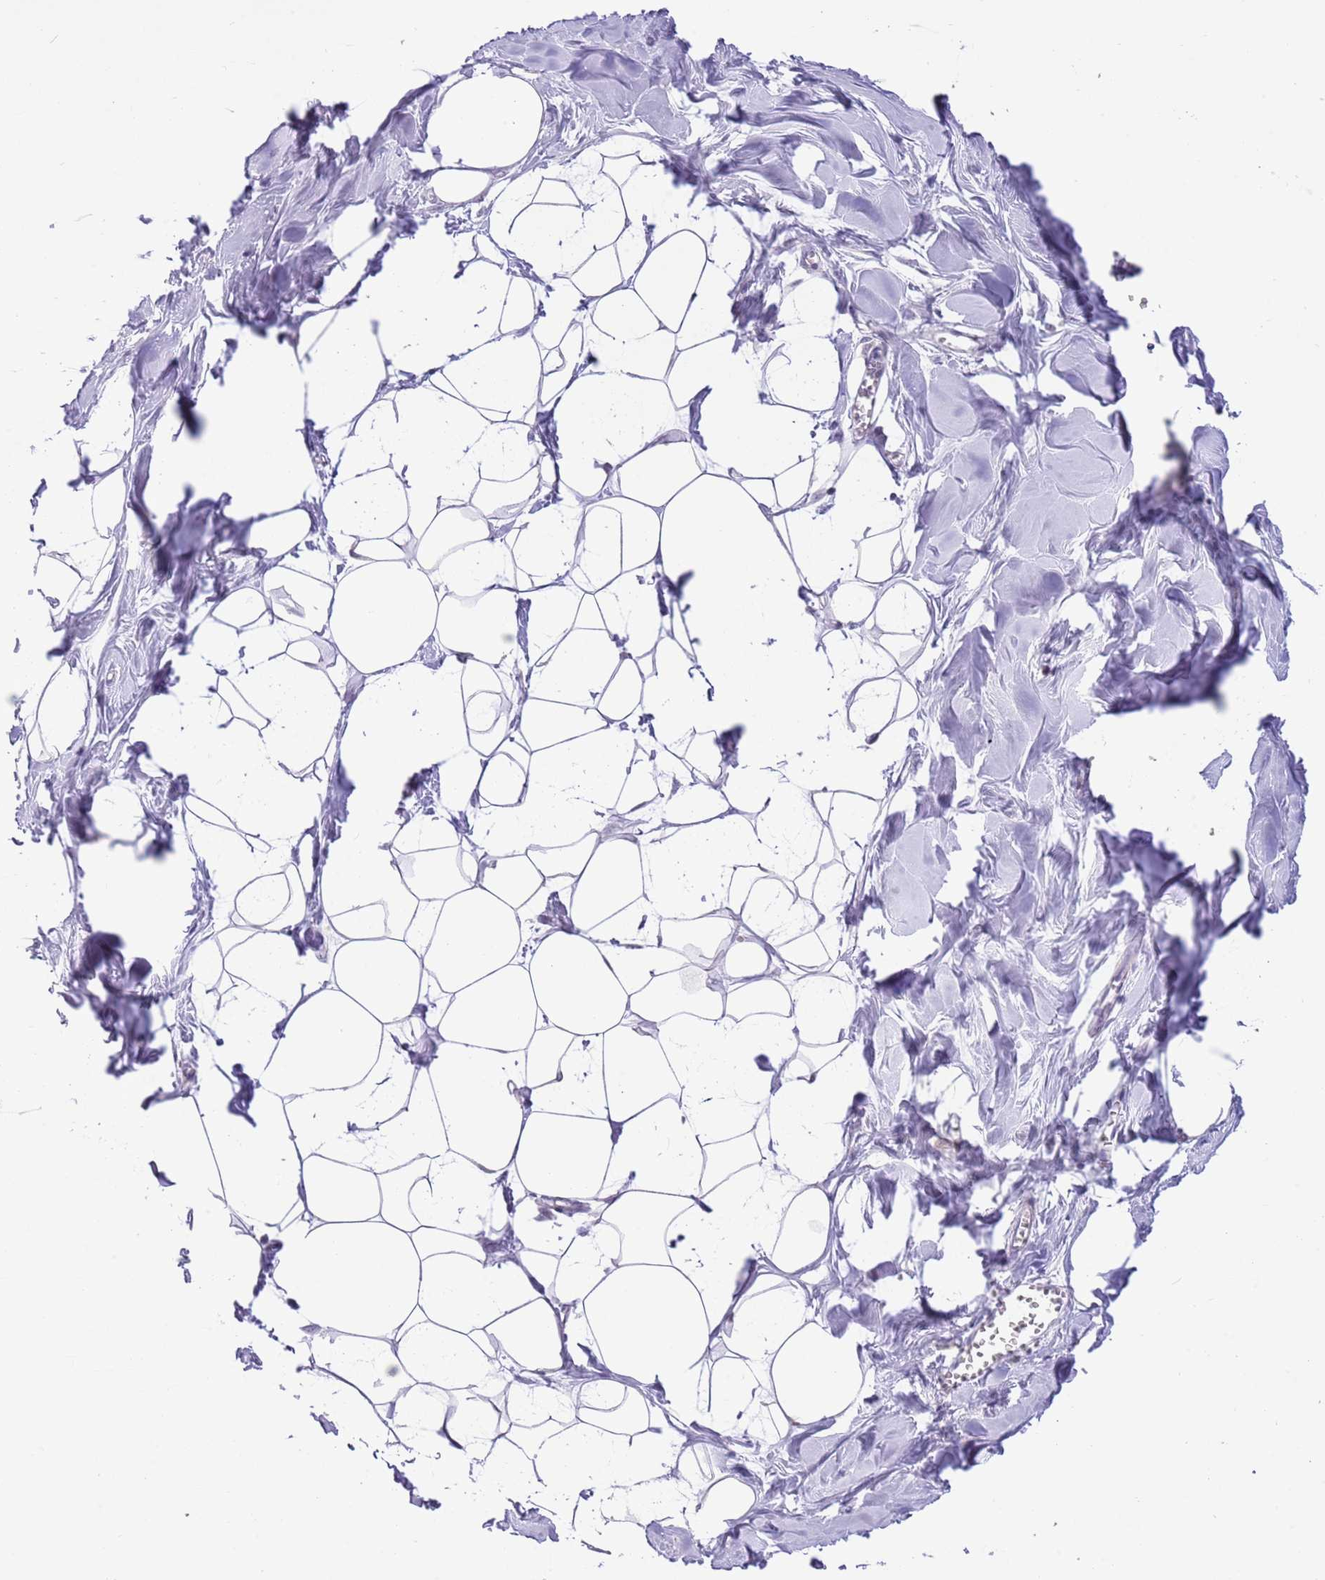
{"staining": {"intensity": "negative", "quantity": "none", "location": "none"}, "tissue": "breast", "cell_type": "Adipocytes", "image_type": "normal", "snomed": [{"axis": "morphology", "description": "Normal tissue, NOS"}, {"axis": "topography", "description": "Breast"}], "caption": "Adipocytes are negative for protein expression in unremarkable human breast. (DAB (3,3'-diaminobenzidine) IHC with hematoxylin counter stain).", "gene": "DDI2", "patient": {"sex": "female", "age": 27}}